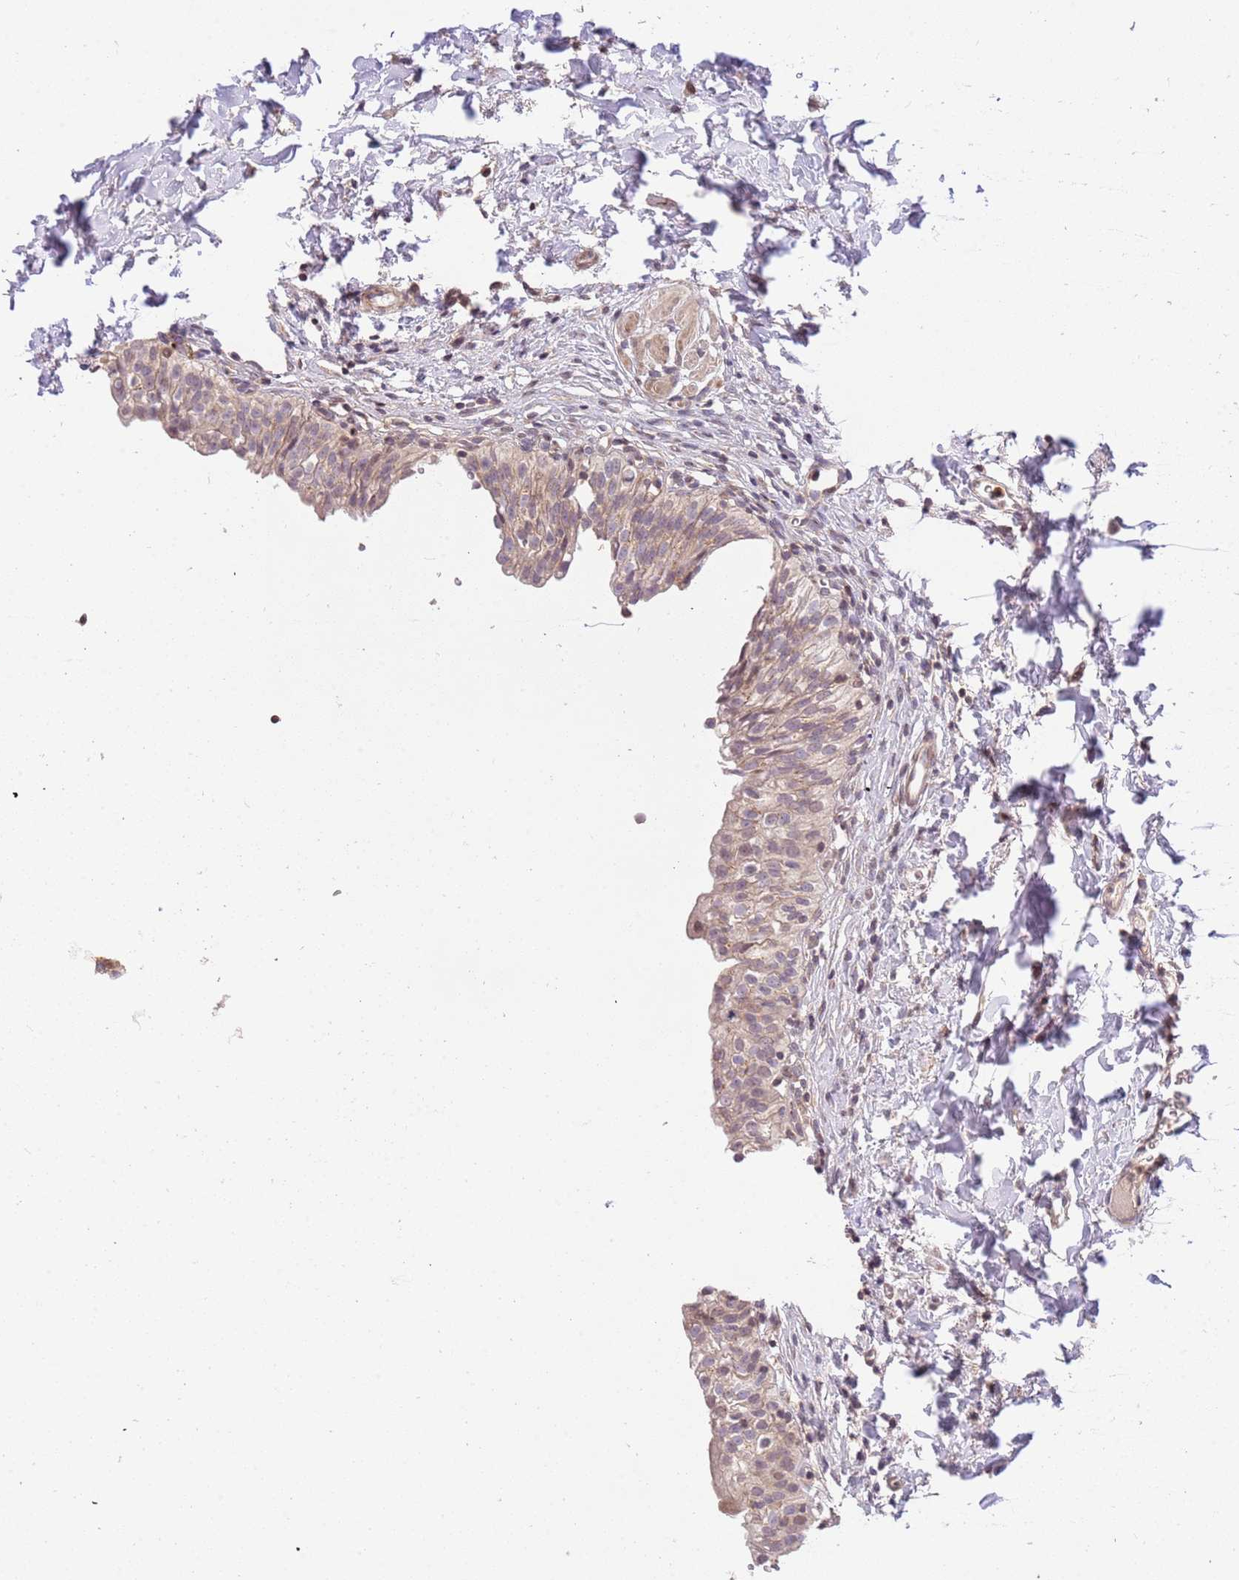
{"staining": {"intensity": "weak", "quantity": "<25%", "location": "cytoplasmic/membranous,nuclear"}, "tissue": "urinary bladder", "cell_type": "Urothelial cells", "image_type": "normal", "snomed": [{"axis": "morphology", "description": "Normal tissue, NOS"}, {"axis": "topography", "description": "Urinary bladder"}], "caption": "An immunohistochemistry (IHC) photomicrograph of unremarkable urinary bladder is shown. There is no staining in urothelial cells of urinary bladder. (Immunohistochemistry, brightfield microscopy, high magnification).", "gene": "SLC16A4", "patient": {"sex": "male", "age": 55}}